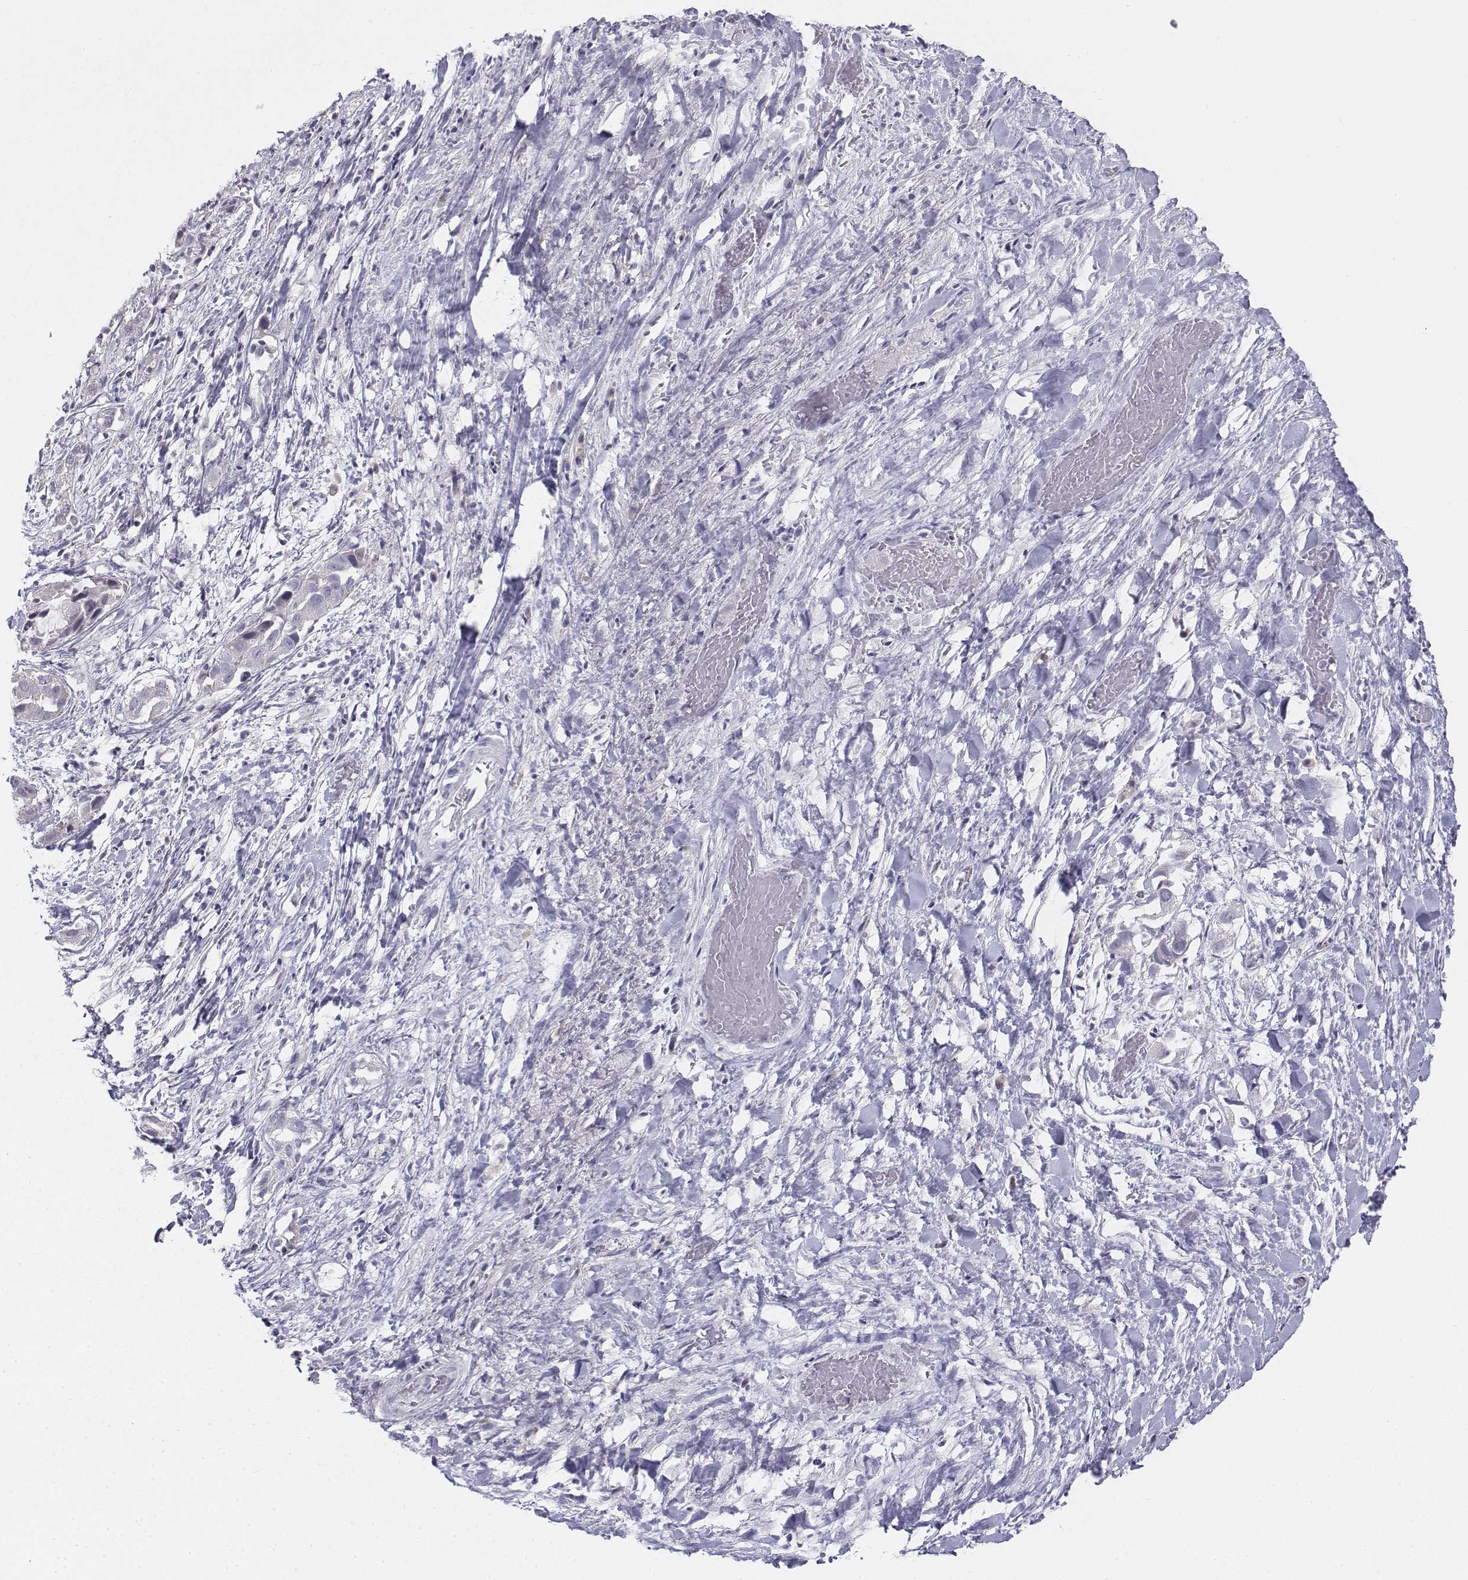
{"staining": {"intensity": "negative", "quantity": "none", "location": "none"}, "tissue": "liver cancer", "cell_type": "Tumor cells", "image_type": "cancer", "snomed": [{"axis": "morphology", "description": "Cholangiocarcinoma"}, {"axis": "topography", "description": "Liver"}], "caption": "Liver cancer (cholangiocarcinoma) stained for a protein using IHC displays no staining tumor cells.", "gene": "PENK", "patient": {"sex": "female", "age": 52}}